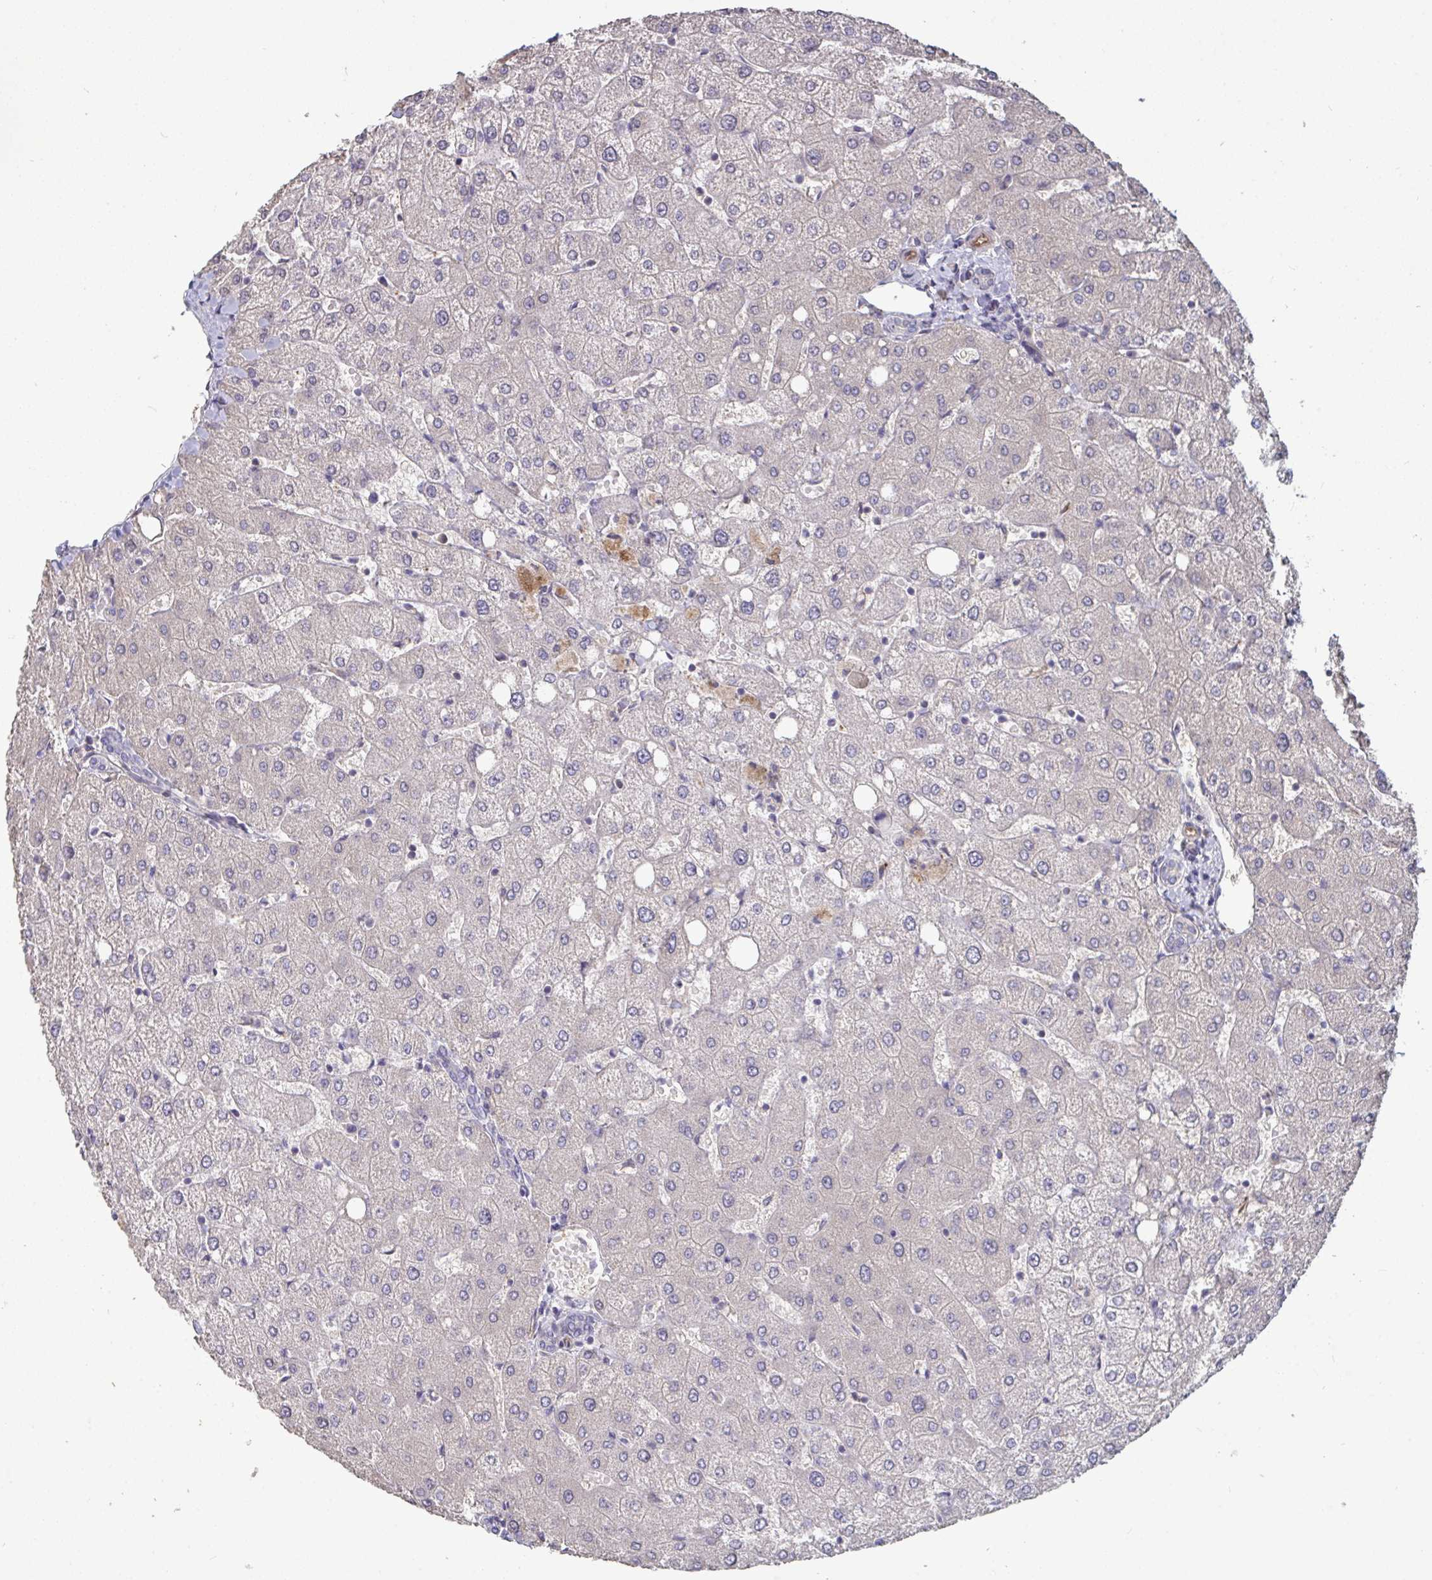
{"staining": {"intensity": "negative", "quantity": "none", "location": "none"}, "tissue": "liver", "cell_type": "Cholangiocytes", "image_type": "normal", "snomed": [{"axis": "morphology", "description": "Normal tissue, NOS"}, {"axis": "topography", "description": "Liver"}], "caption": "This is a photomicrograph of immunohistochemistry (IHC) staining of benign liver, which shows no positivity in cholangiocytes.", "gene": "ISCU", "patient": {"sex": "female", "age": 54}}